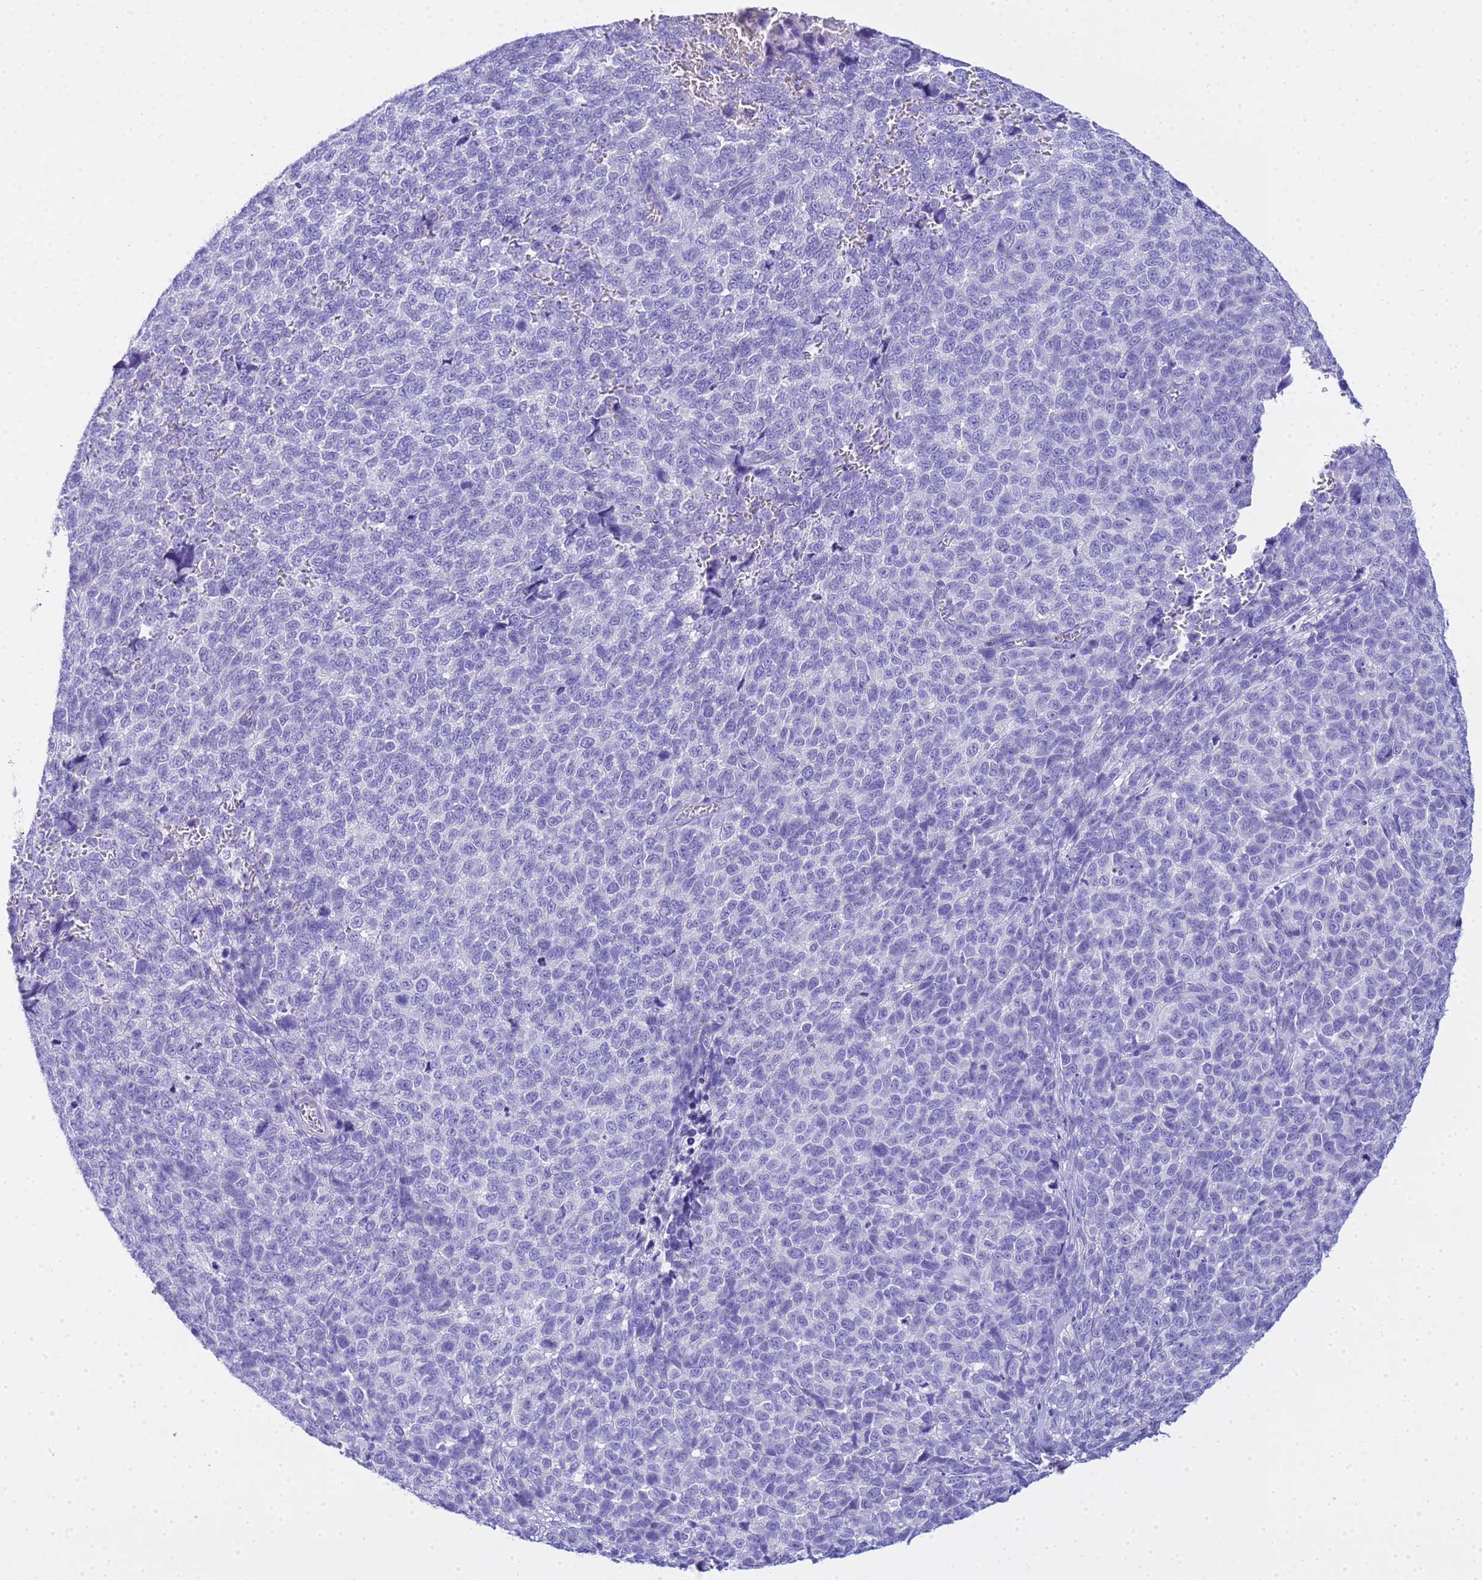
{"staining": {"intensity": "negative", "quantity": "none", "location": "none"}, "tissue": "melanoma", "cell_type": "Tumor cells", "image_type": "cancer", "snomed": [{"axis": "morphology", "description": "Malignant melanoma, NOS"}, {"axis": "topography", "description": "Nose, NOS"}], "caption": "Immunohistochemistry (IHC) micrograph of neoplastic tissue: melanoma stained with DAB shows no significant protein expression in tumor cells.", "gene": "AQP12A", "patient": {"sex": "female", "age": 48}}